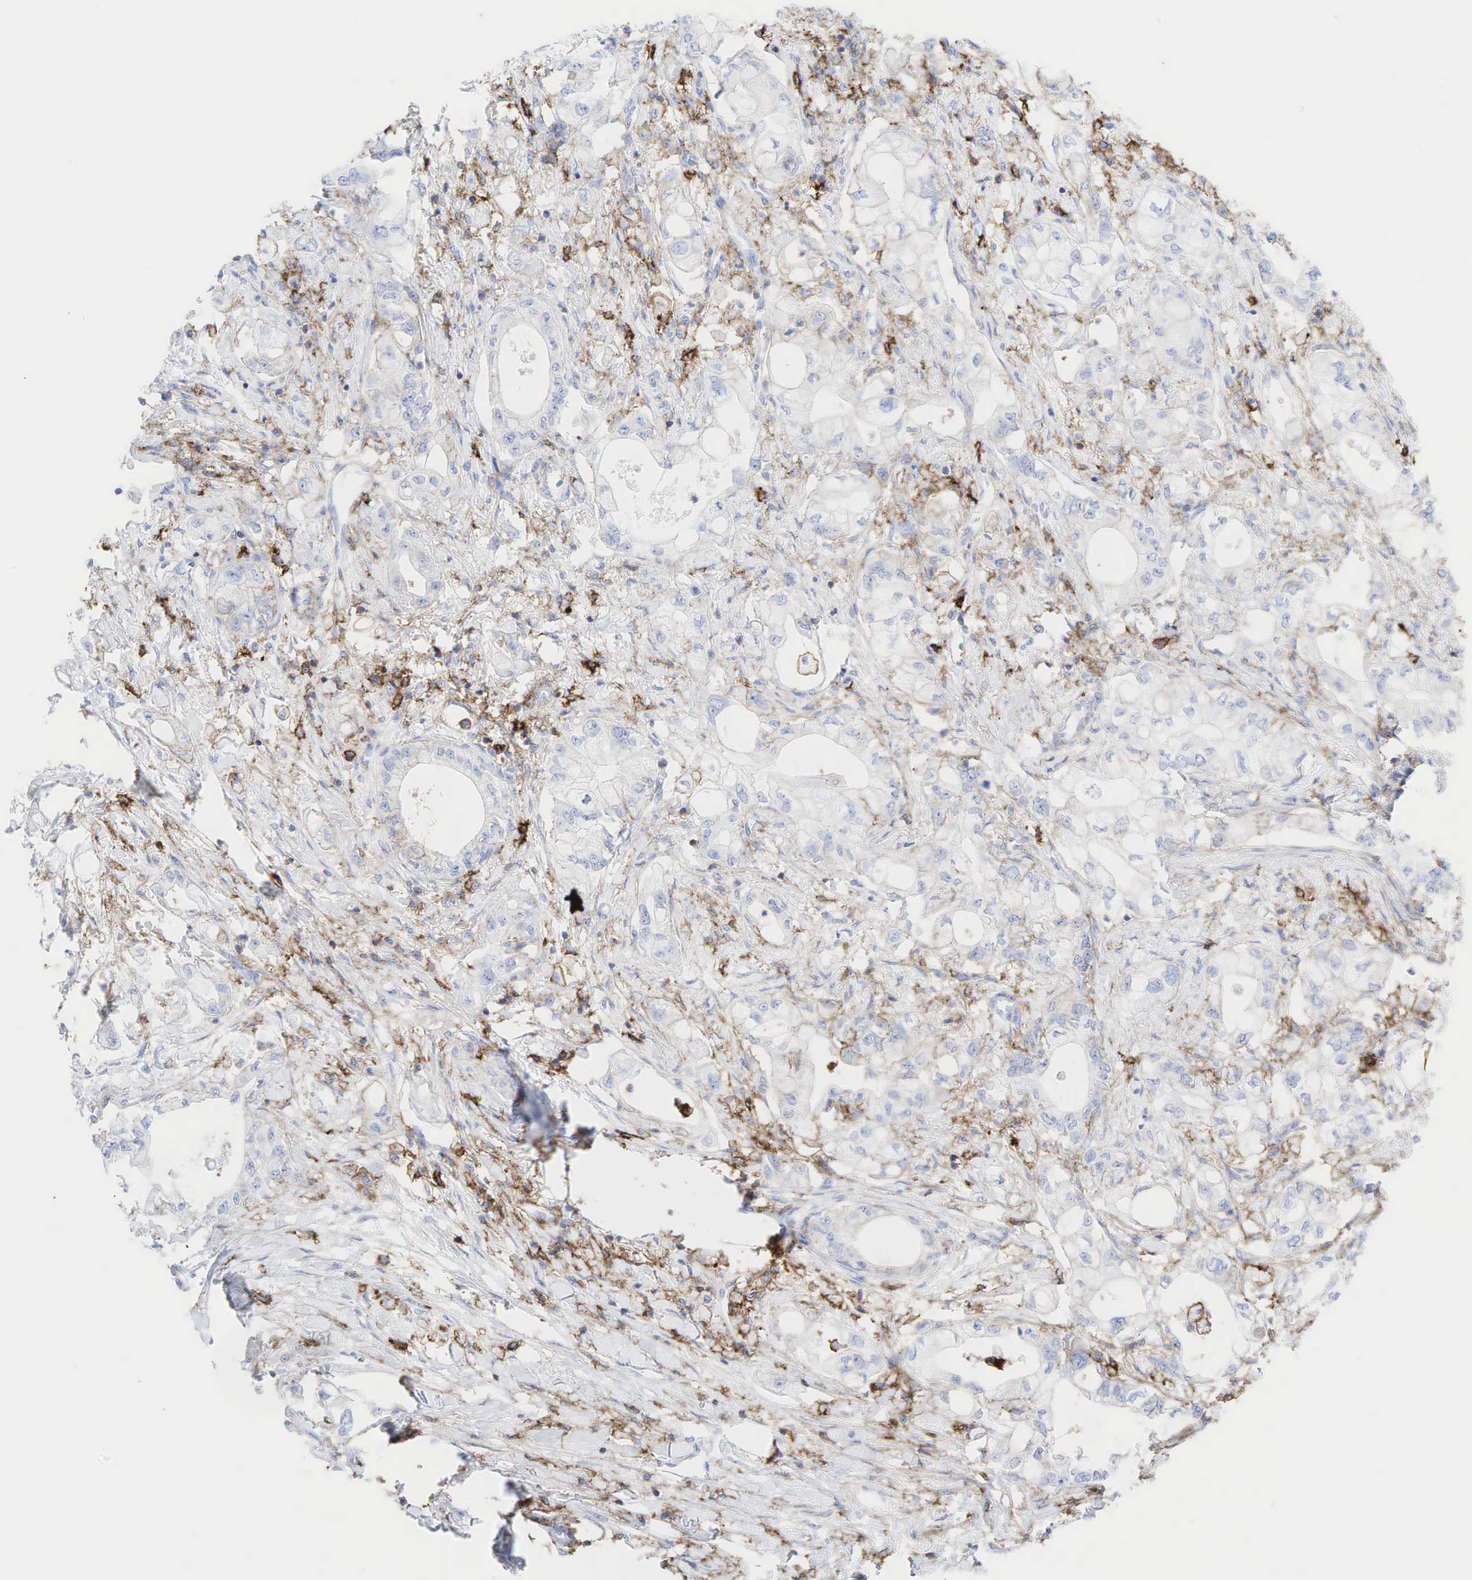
{"staining": {"intensity": "negative", "quantity": "none", "location": "none"}, "tissue": "pancreatic cancer", "cell_type": "Tumor cells", "image_type": "cancer", "snomed": [{"axis": "morphology", "description": "Adenocarcinoma, NOS"}, {"axis": "topography", "description": "Pancreas"}], "caption": "DAB immunohistochemical staining of pancreatic cancer demonstrates no significant positivity in tumor cells.", "gene": "CD44", "patient": {"sex": "male", "age": 79}}